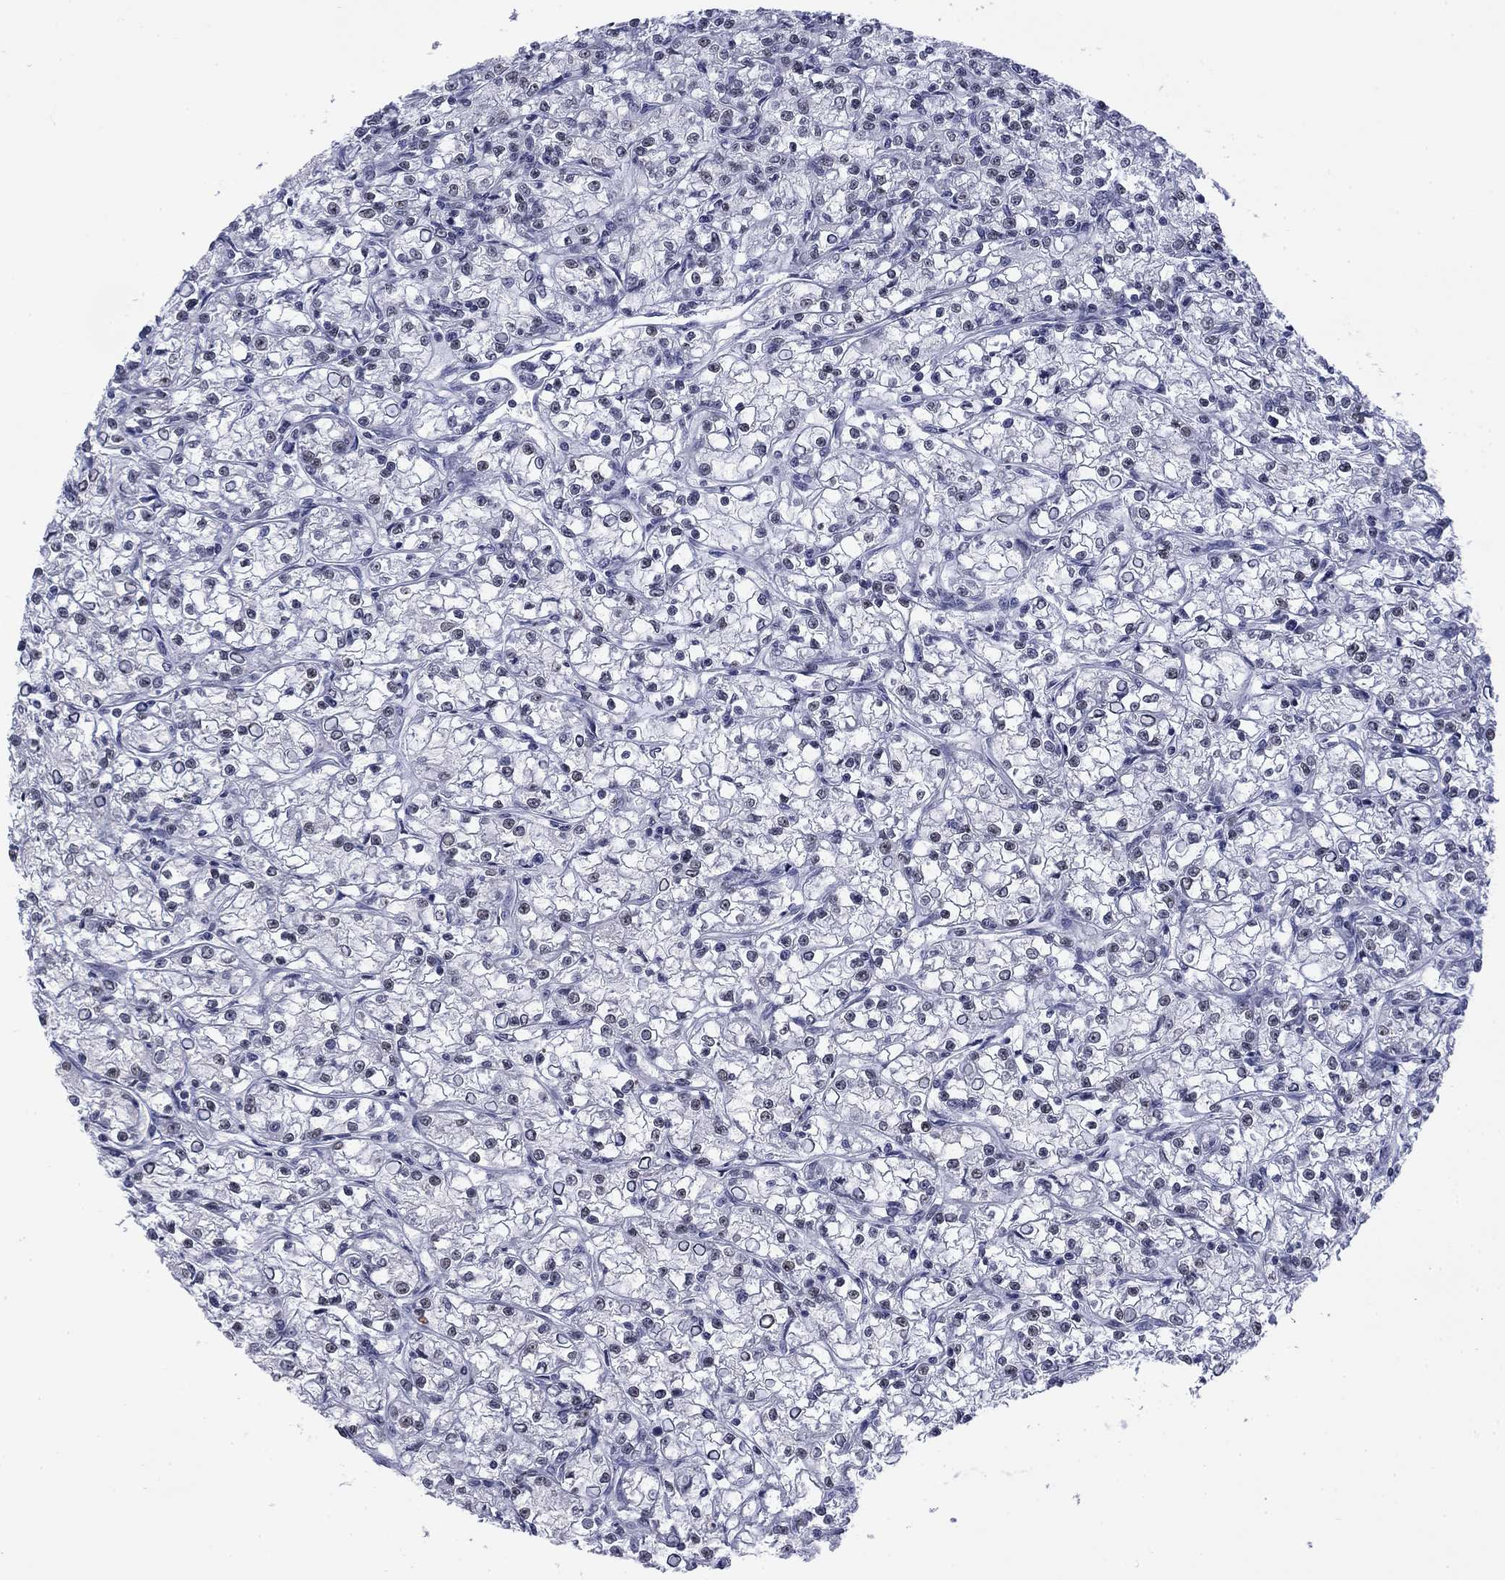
{"staining": {"intensity": "negative", "quantity": "none", "location": "none"}, "tissue": "renal cancer", "cell_type": "Tumor cells", "image_type": "cancer", "snomed": [{"axis": "morphology", "description": "Adenocarcinoma, NOS"}, {"axis": "topography", "description": "Kidney"}], "caption": "Photomicrograph shows no protein positivity in tumor cells of renal cancer tissue.", "gene": "CSRNP3", "patient": {"sex": "female", "age": 59}}